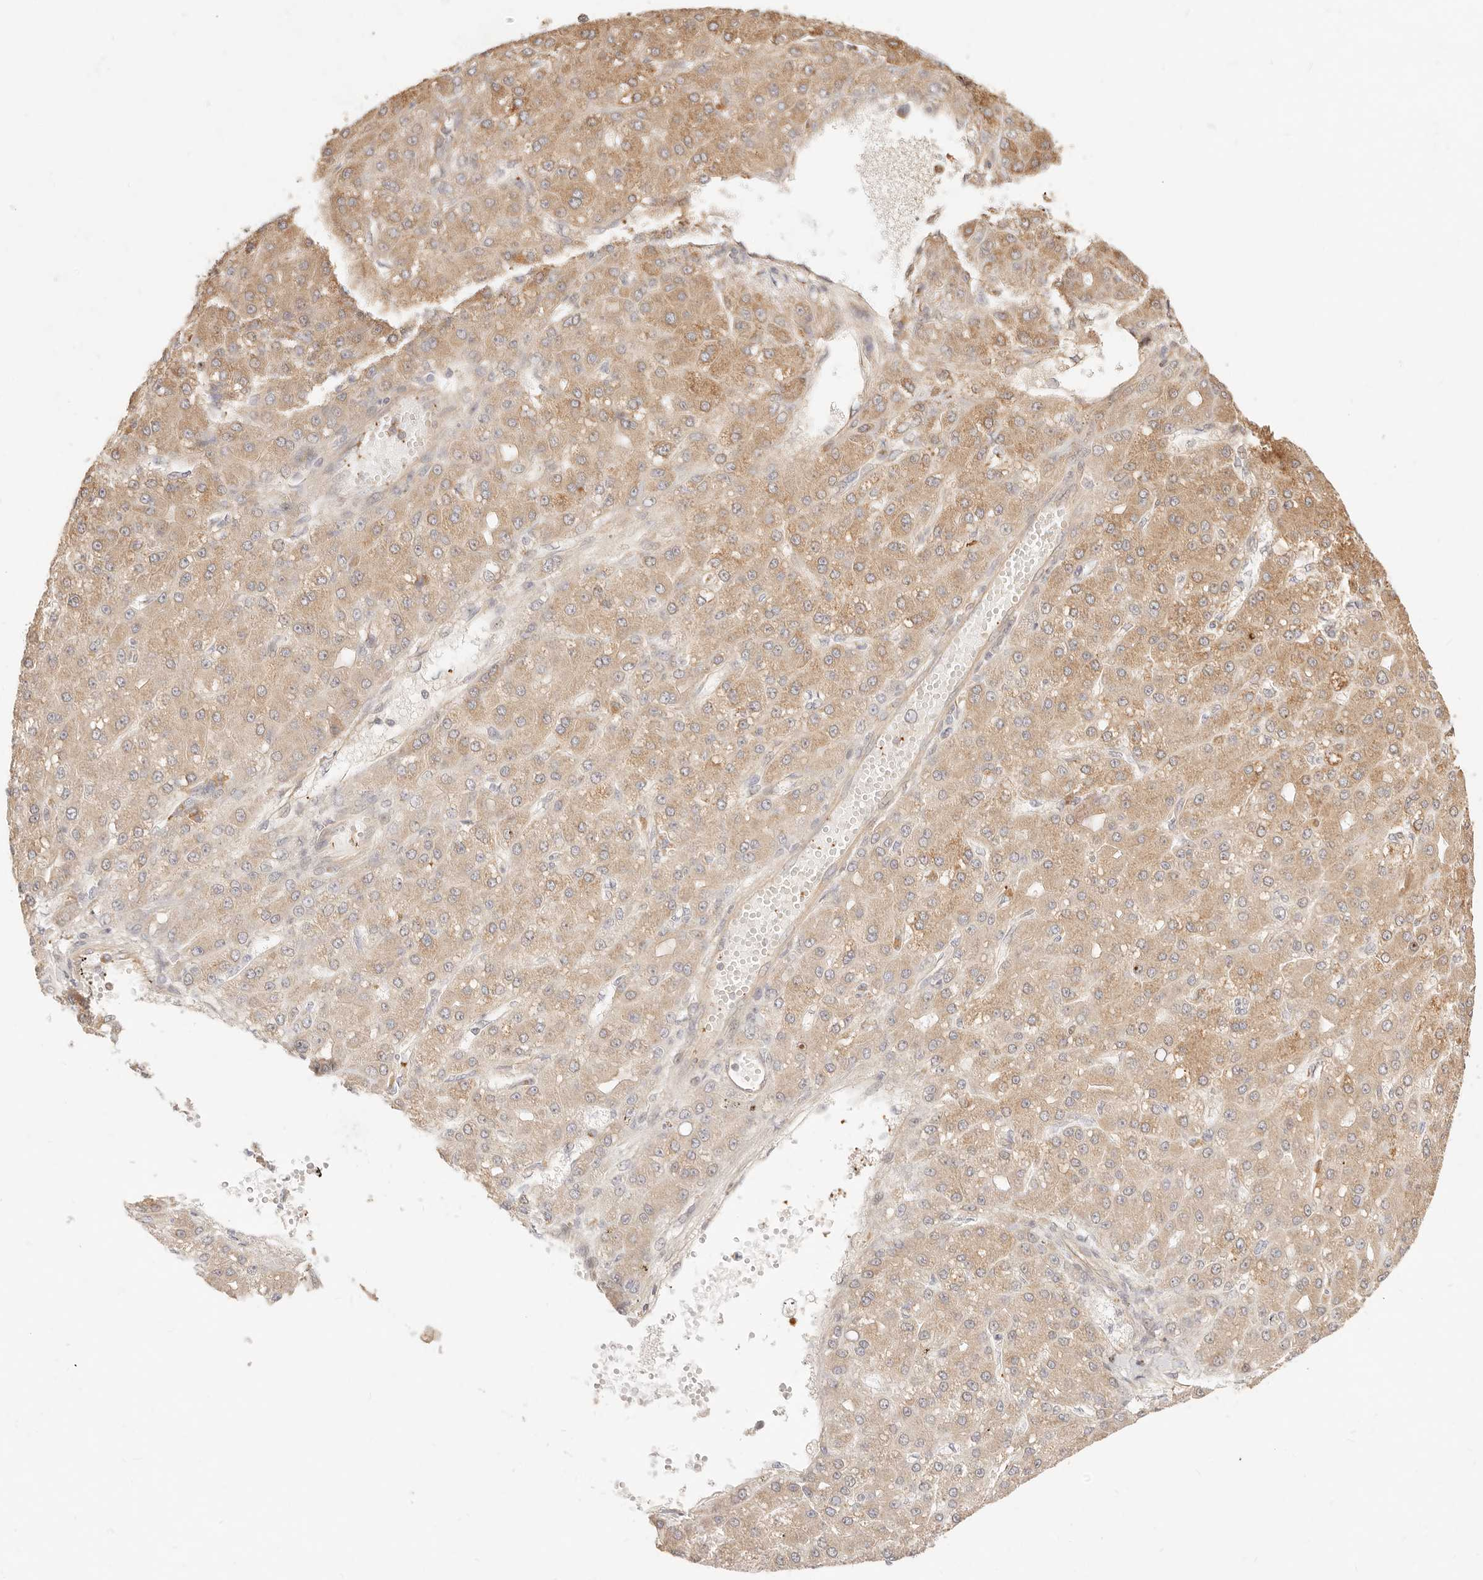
{"staining": {"intensity": "moderate", "quantity": ">75%", "location": "cytoplasmic/membranous"}, "tissue": "liver cancer", "cell_type": "Tumor cells", "image_type": "cancer", "snomed": [{"axis": "morphology", "description": "Carcinoma, Hepatocellular, NOS"}, {"axis": "topography", "description": "Liver"}], "caption": "A brown stain shows moderate cytoplasmic/membranous staining of a protein in liver hepatocellular carcinoma tumor cells.", "gene": "UBXN10", "patient": {"sex": "male", "age": 67}}